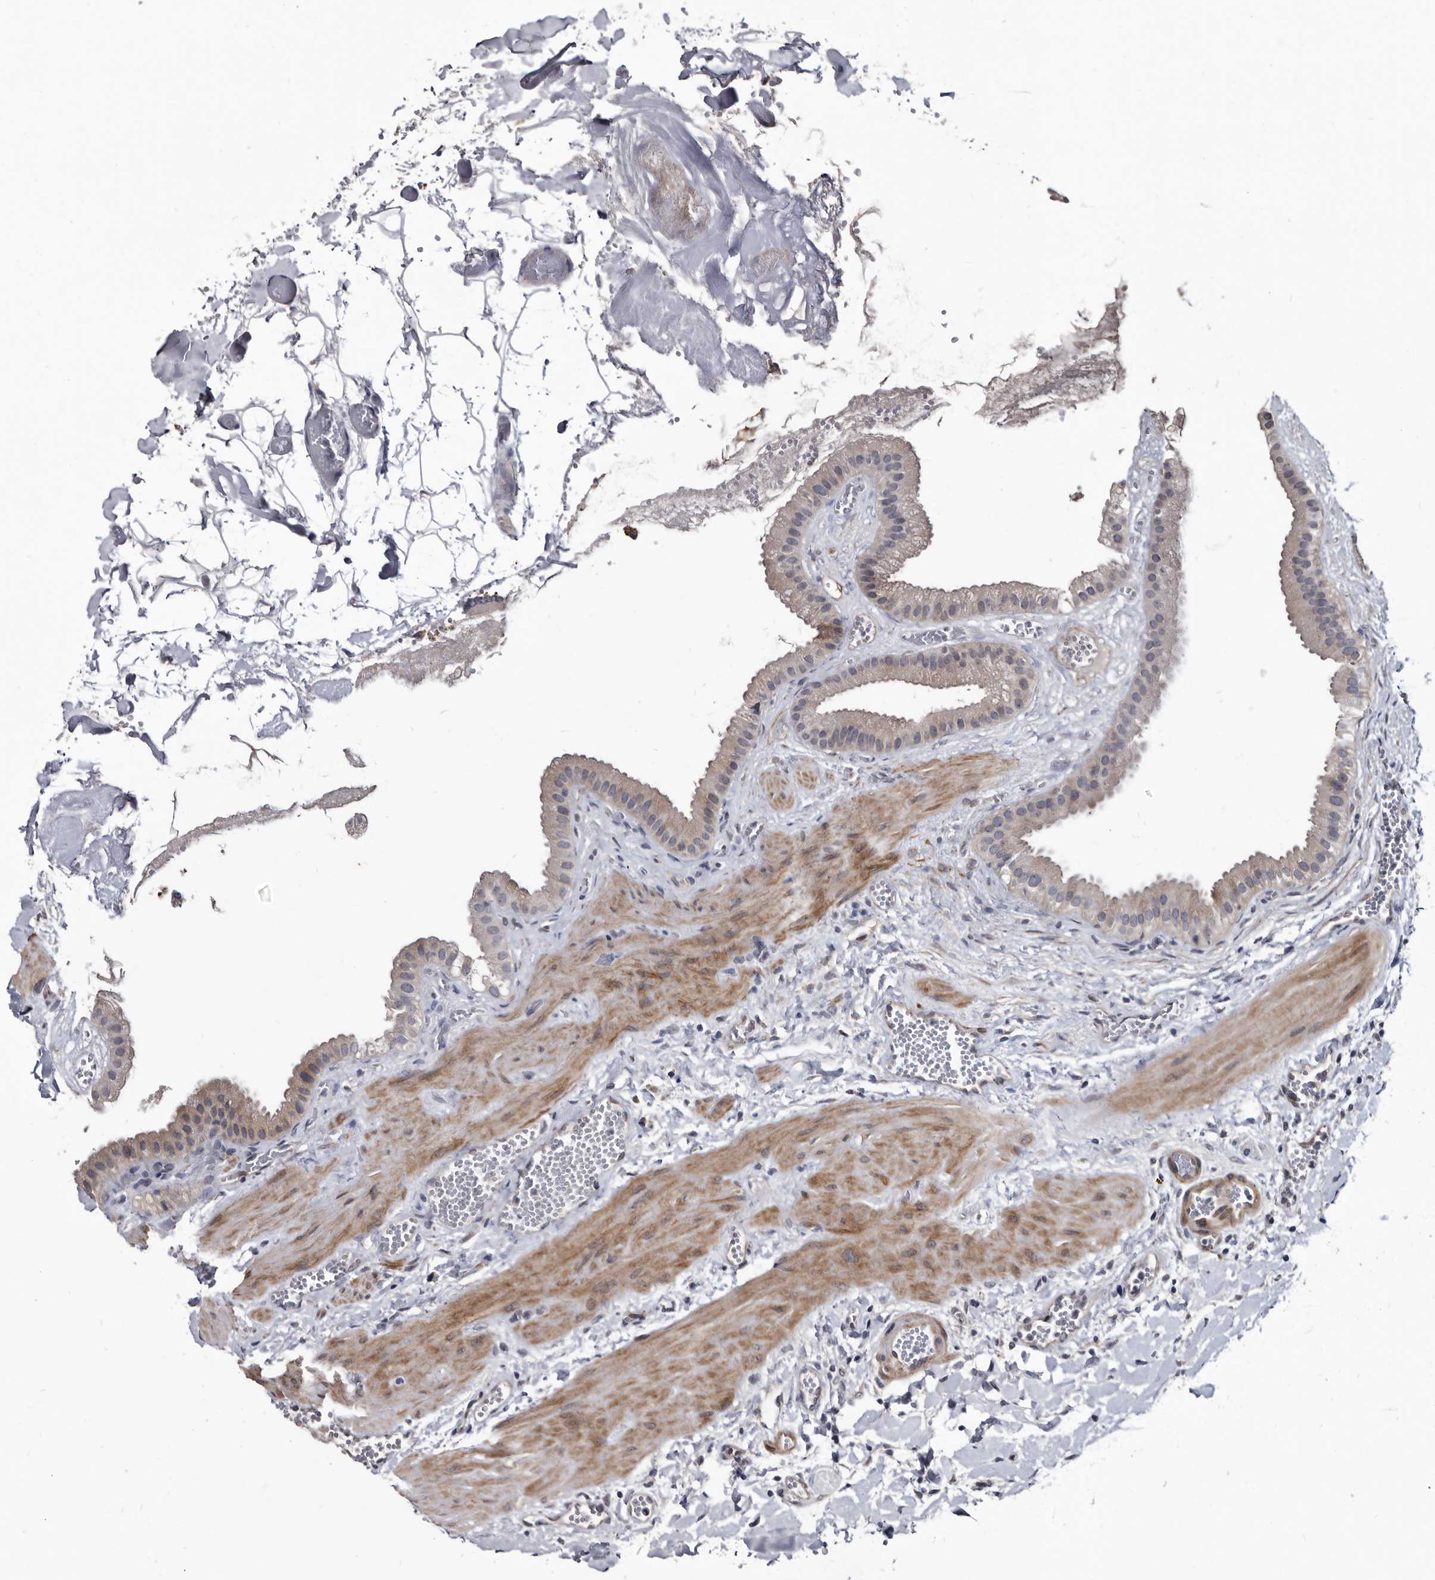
{"staining": {"intensity": "weak", "quantity": "25%-75%", "location": "cytoplasmic/membranous"}, "tissue": "gallbladder", "cell_type": "Glandular cells", "image_type": "normal", "snomed": [{"axis": "morphology", "description": "Normal tissue, NOS"}, {"axis": "topography", "description": "Gallbladder"}], "caption": "Gallbladder stained with DAB IHC shows low levels of weak cytoplasmic/membranous positivity in about 25%-75% of glandular cells. Using DAB (3,3'-diaminobenzidine) (brown) and hematoxylin (blue) stains, captured at high magnification using brightfield microscopy.", "gene": "PROM1", "patient": {"sex": "male", "age": 55}}